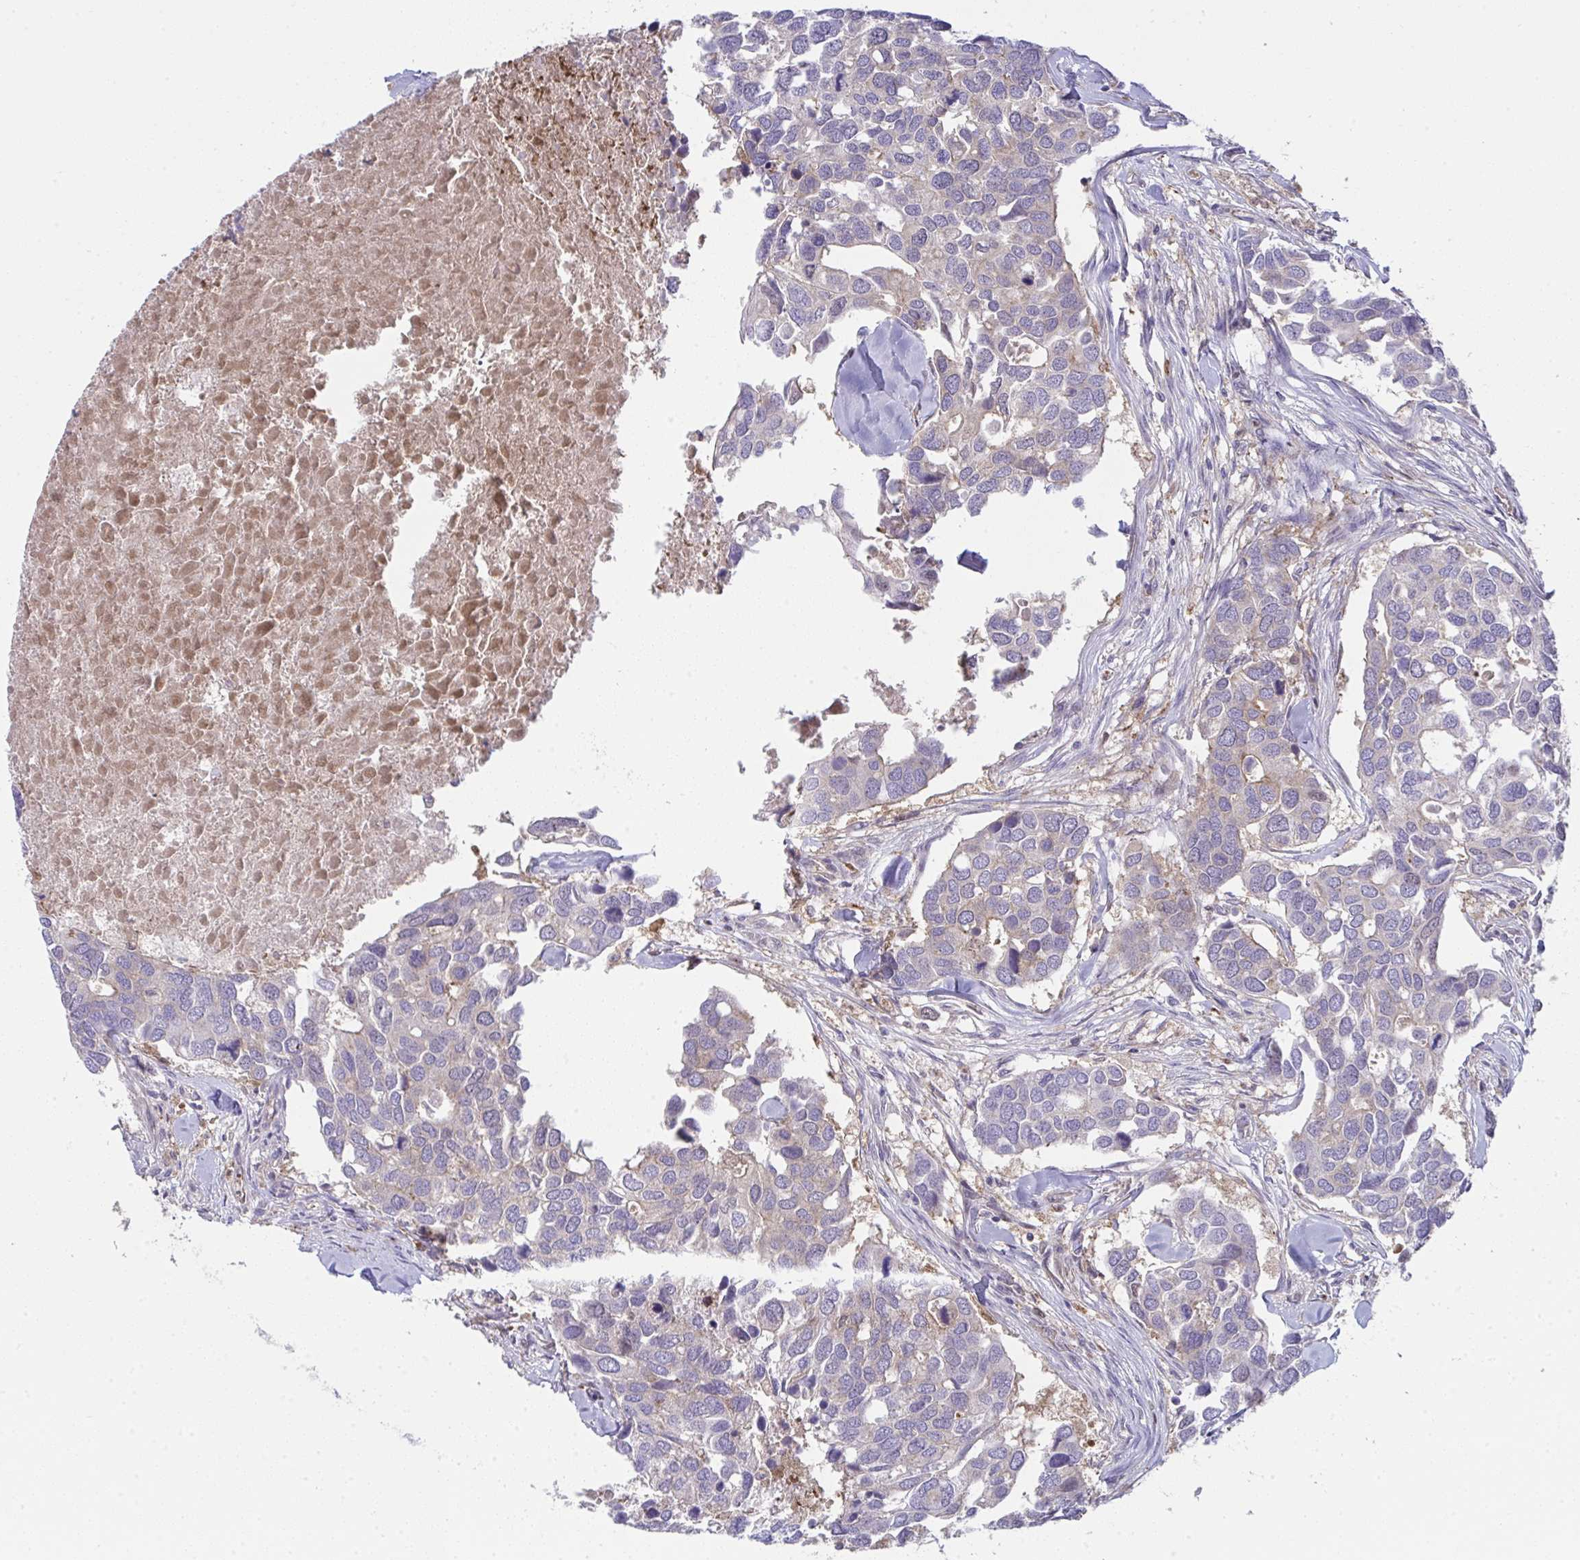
{"staining": {"intensity": "negative", "quantity": "none", "location": "none"}, "tissue": "breast cancer", "cell_type": "Tumor cells", "image_type": "cancer", "snomed": [{"axis": "morphology", "description": "Duct carcinoma"}, {"axis": "topography", "description": "Breast"}], "caption": "This is a micrograph of immunohistochemistry staining of breast intraductal carcinoma, which shows no staining in tumor cells. The staining was performed using DAB to visualize the protein expression in brown, while the nuclei were stained in blue with hematoxylin (Magnification: 20x).", "gene": "ALDH16A1", "patient": {"sex": "female", "age": 83}}